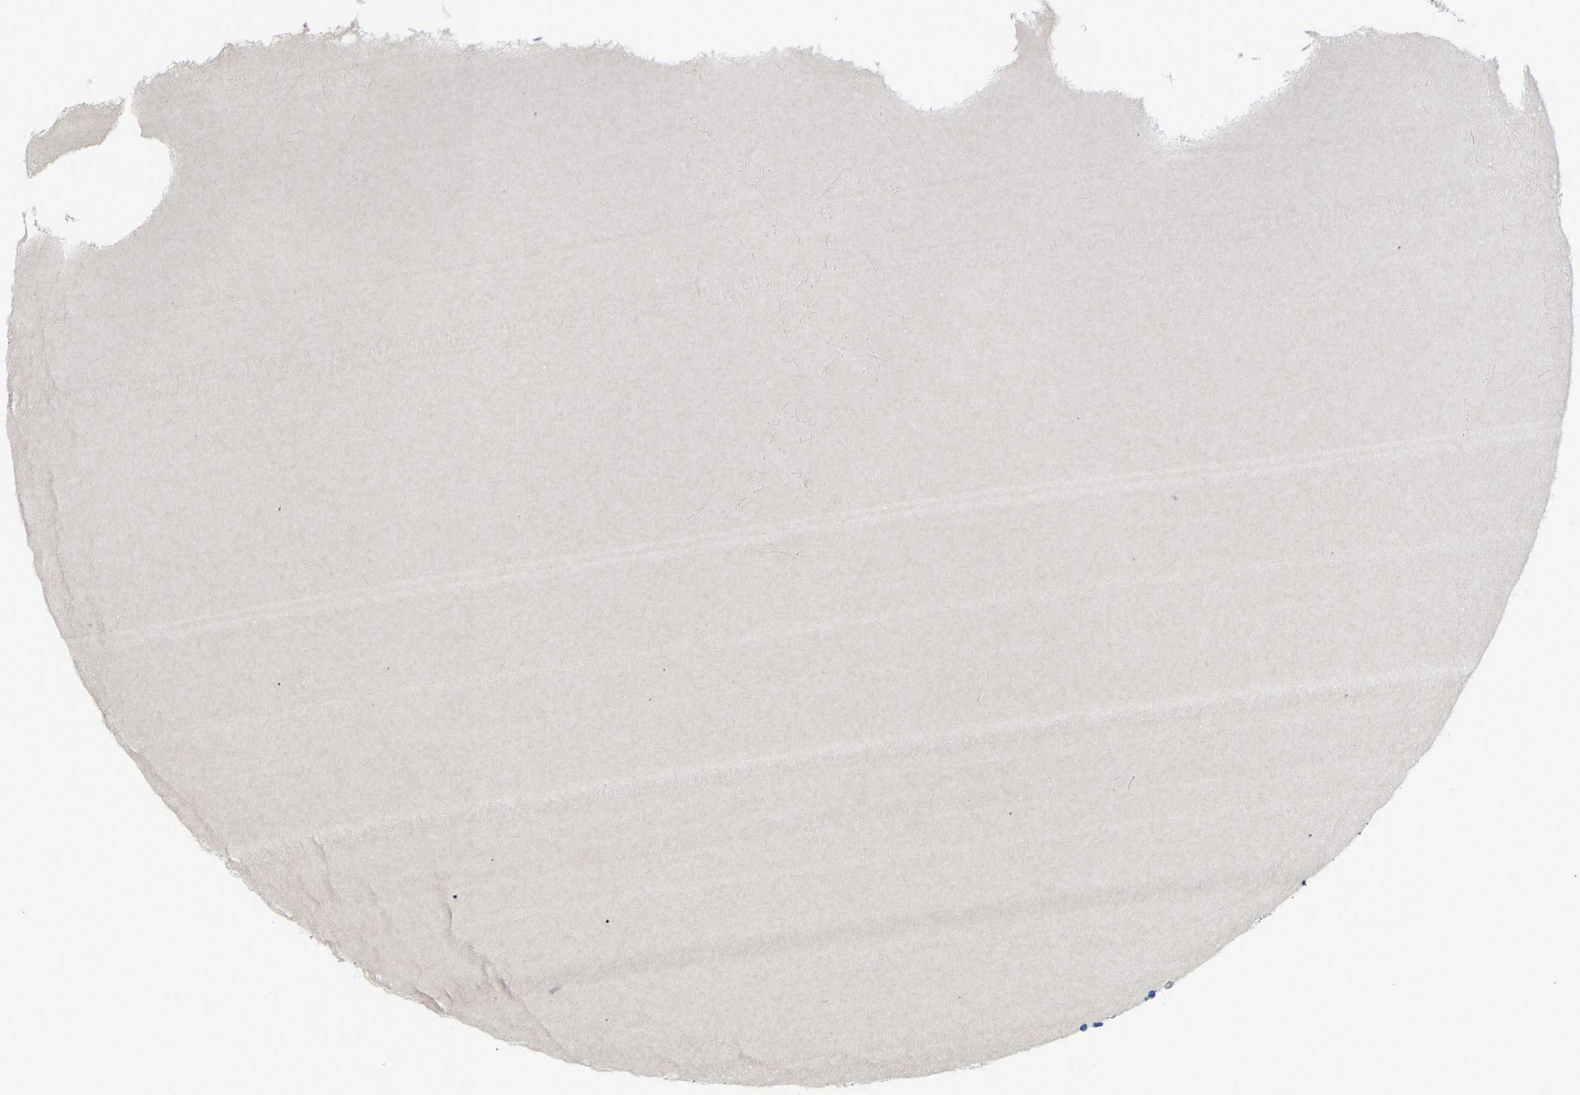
{"staining": {"intensity": "weak", "quantity": "25%-75%", "location": "cytoplasmic/membranous"}, "tissue": "testis cancer", "cell_type": "Tumor cells", "image_type": "cancer", "snomed": [{"axis": "morphology", "description": "Seminoma, NOS"}, {"axis": "topography", "description": "Testis"}], "caption": "The immunohistochemical stain labels weak cytoplasmic/membranous positivity in tumor cells of seminoma (testis) tissue.", "gene": "TXNDC2", "patient": {"sex": "male", "age": 71}}